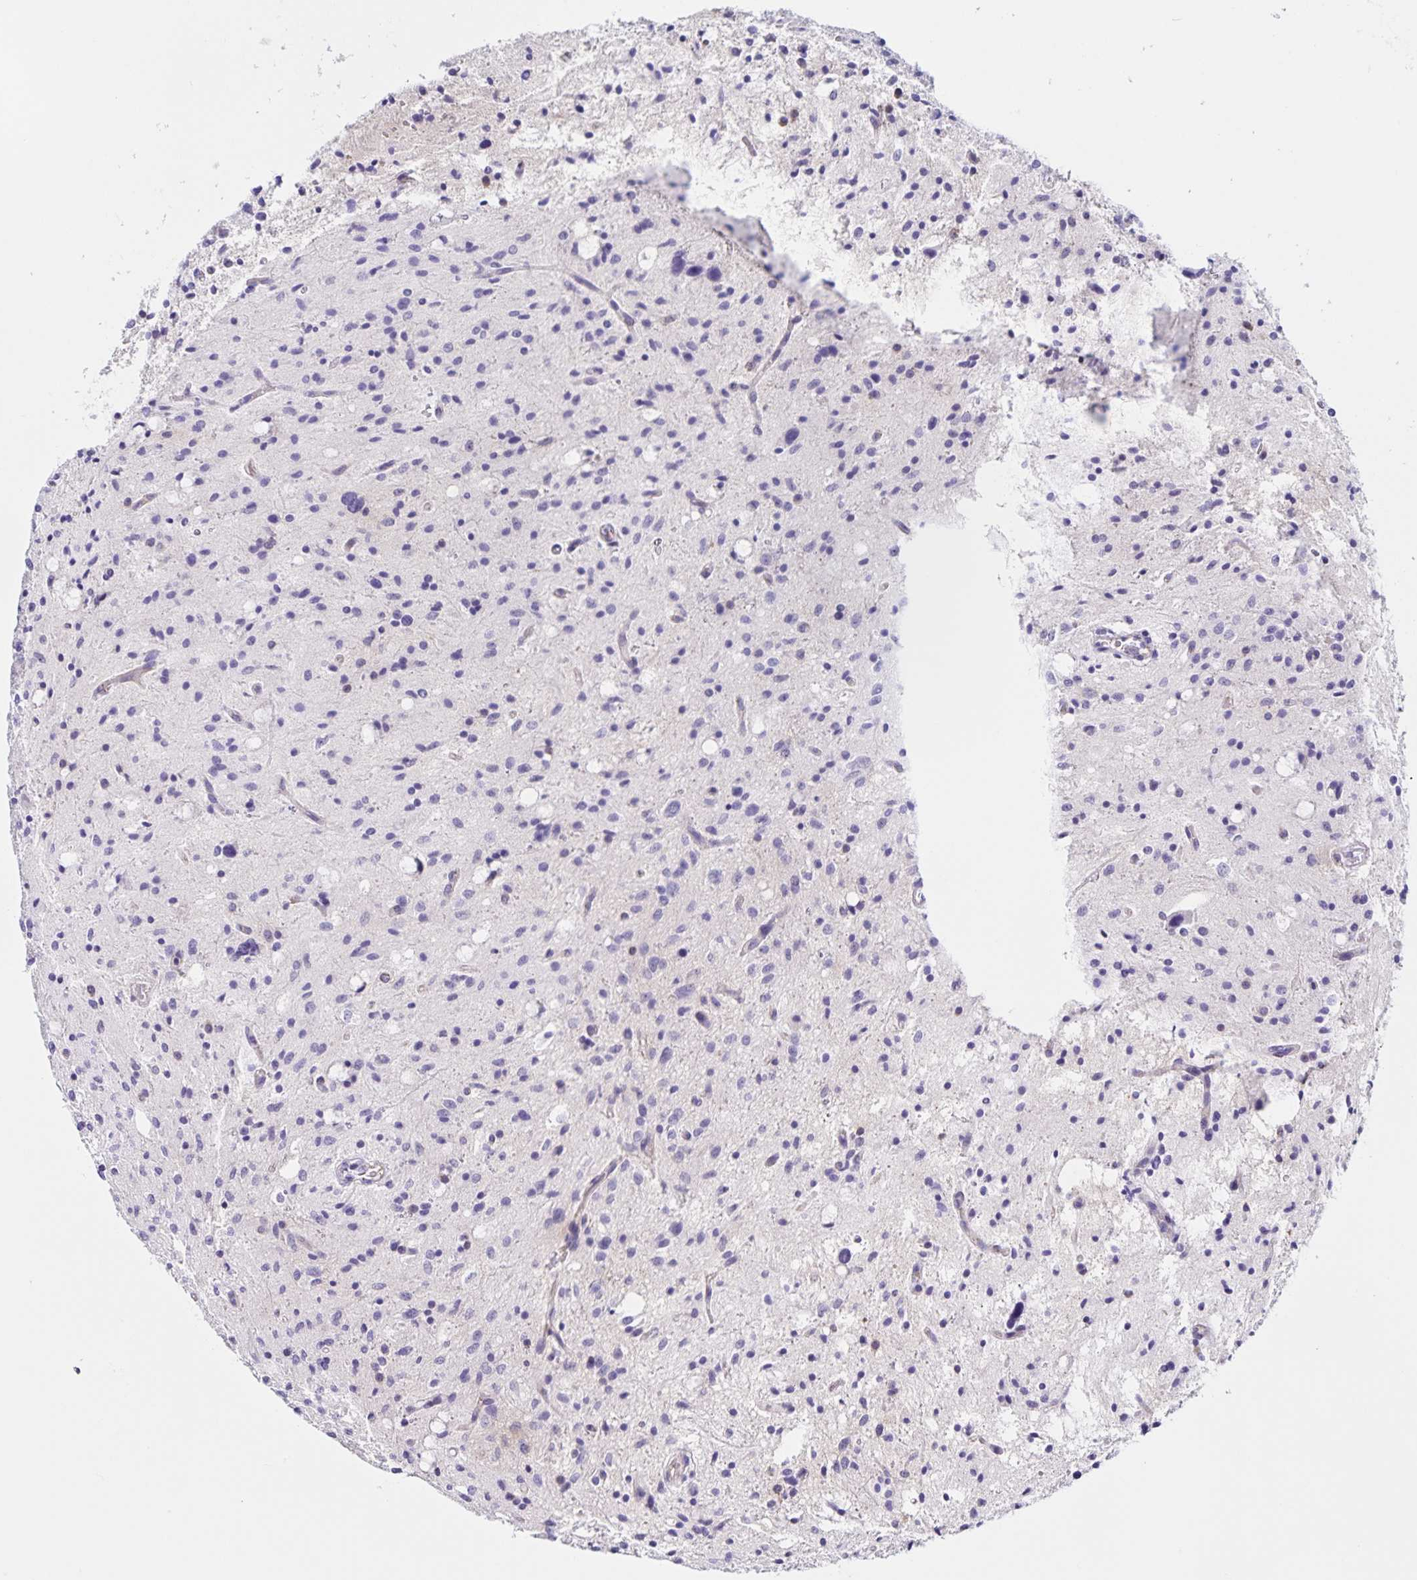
{"staining": {"intensity": "negative", "quantity": "none", "location": "none"}, "tissue": "glioma", "cell_type": "Tumor cells", "image_type": "cancer", "snomed": [{"axis": "morphology", "description": "Glioma, malignant, Low grade"}, {"axis": "topography", "description": "Brain"}], "caption": "Immunohistochemistry (IHC) image of human malignant glioma (low-grade) stained for a protein (brown), which shows no staining in tumor cells.", "gene": "FAM170A", "patient": {"sex": "female", "age": 58}}